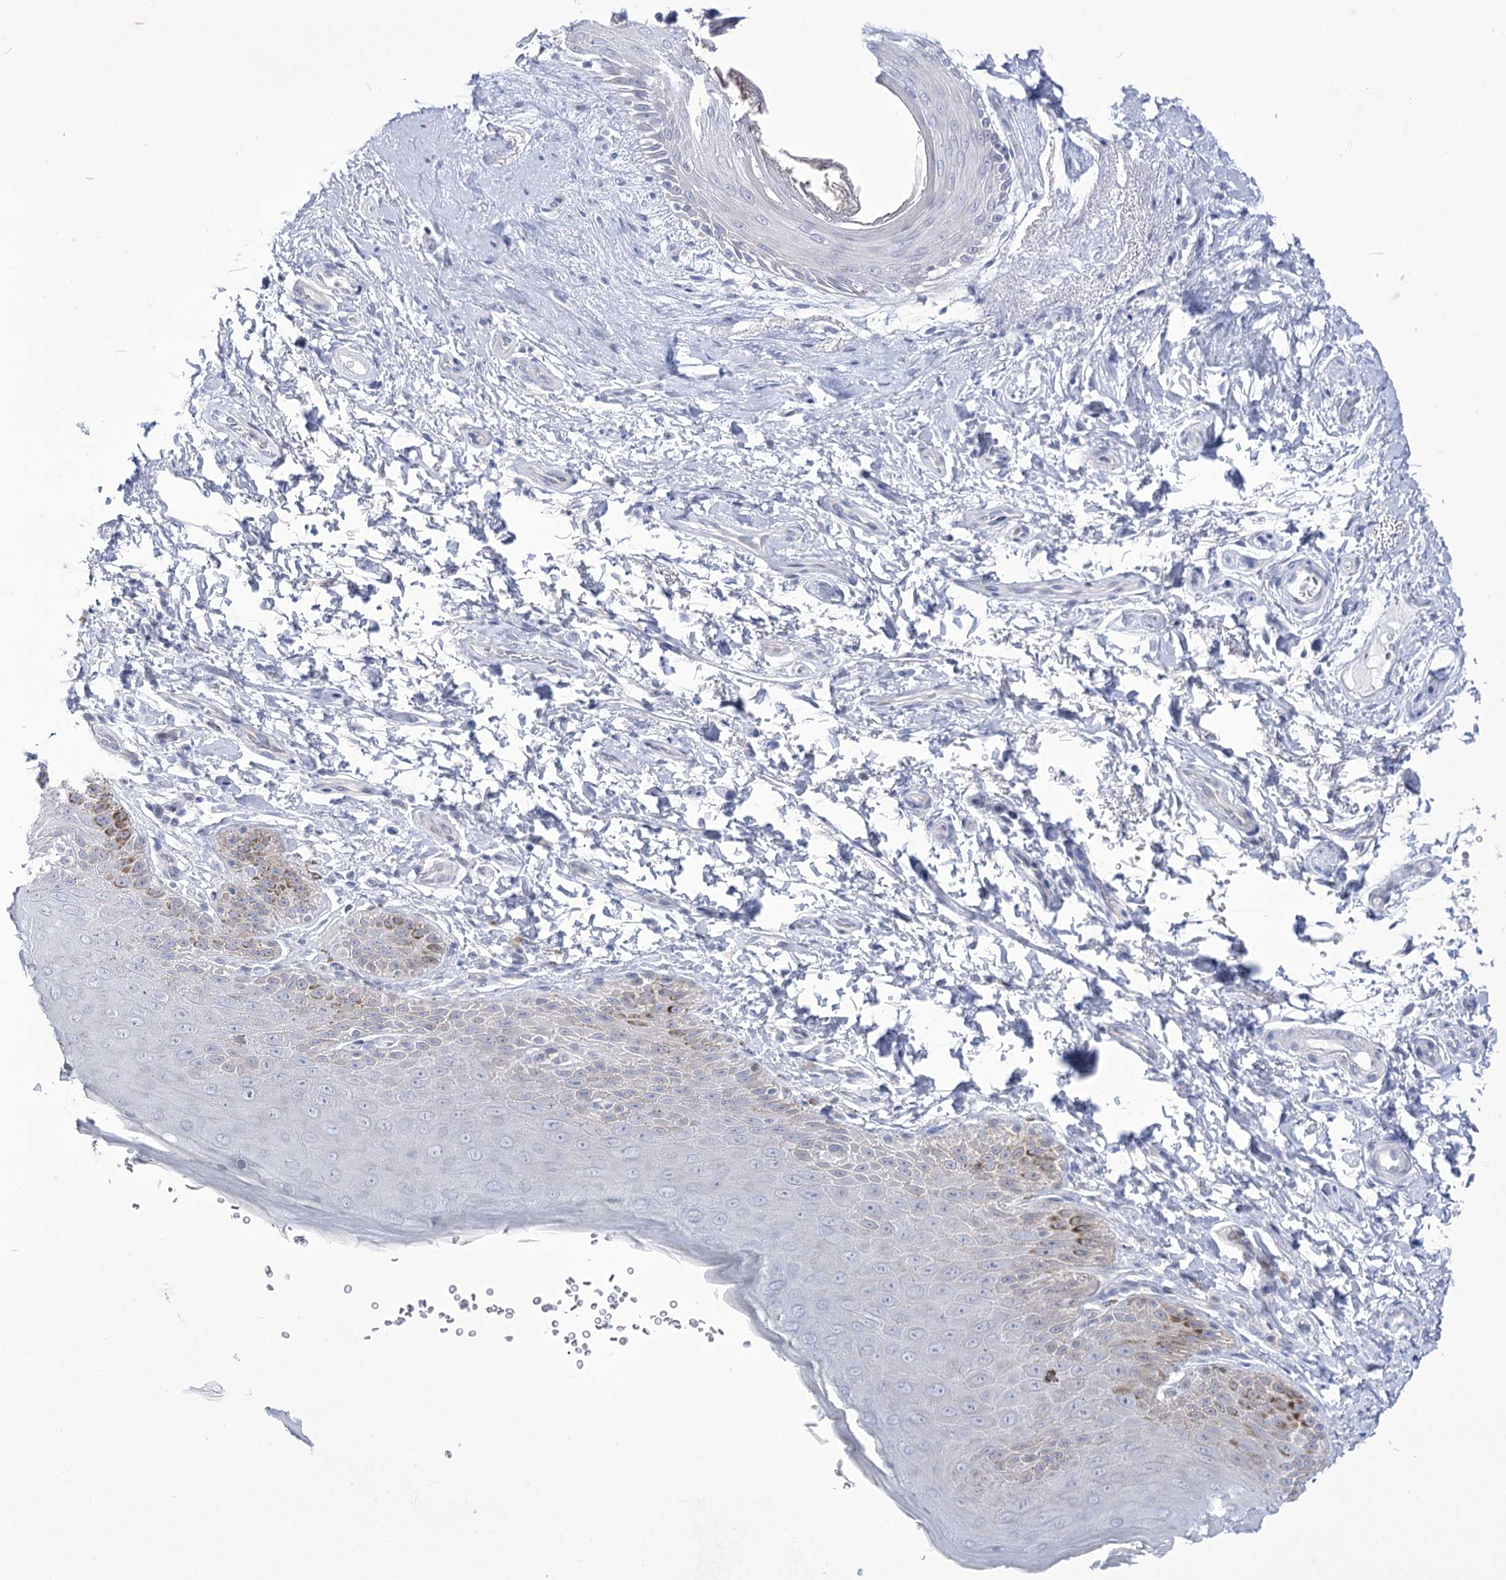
{"staining": {"intensity": "negative", "quantity": "none", "location": "none"}, "tissue": "skin", "cell_type": "Epidermal cells", "image_type": "normal", "snomed": [{"axis": "morphology", "description": "Normal tissue, NOS"}, {"axis": "topography", "description": "Anal"}], "caption": "Immunohistochemical staining of normal human skin reveals no significant staining in epidermal cells.", "gene": "BEND7", "patient": {"sex": "male", "age": 44}}